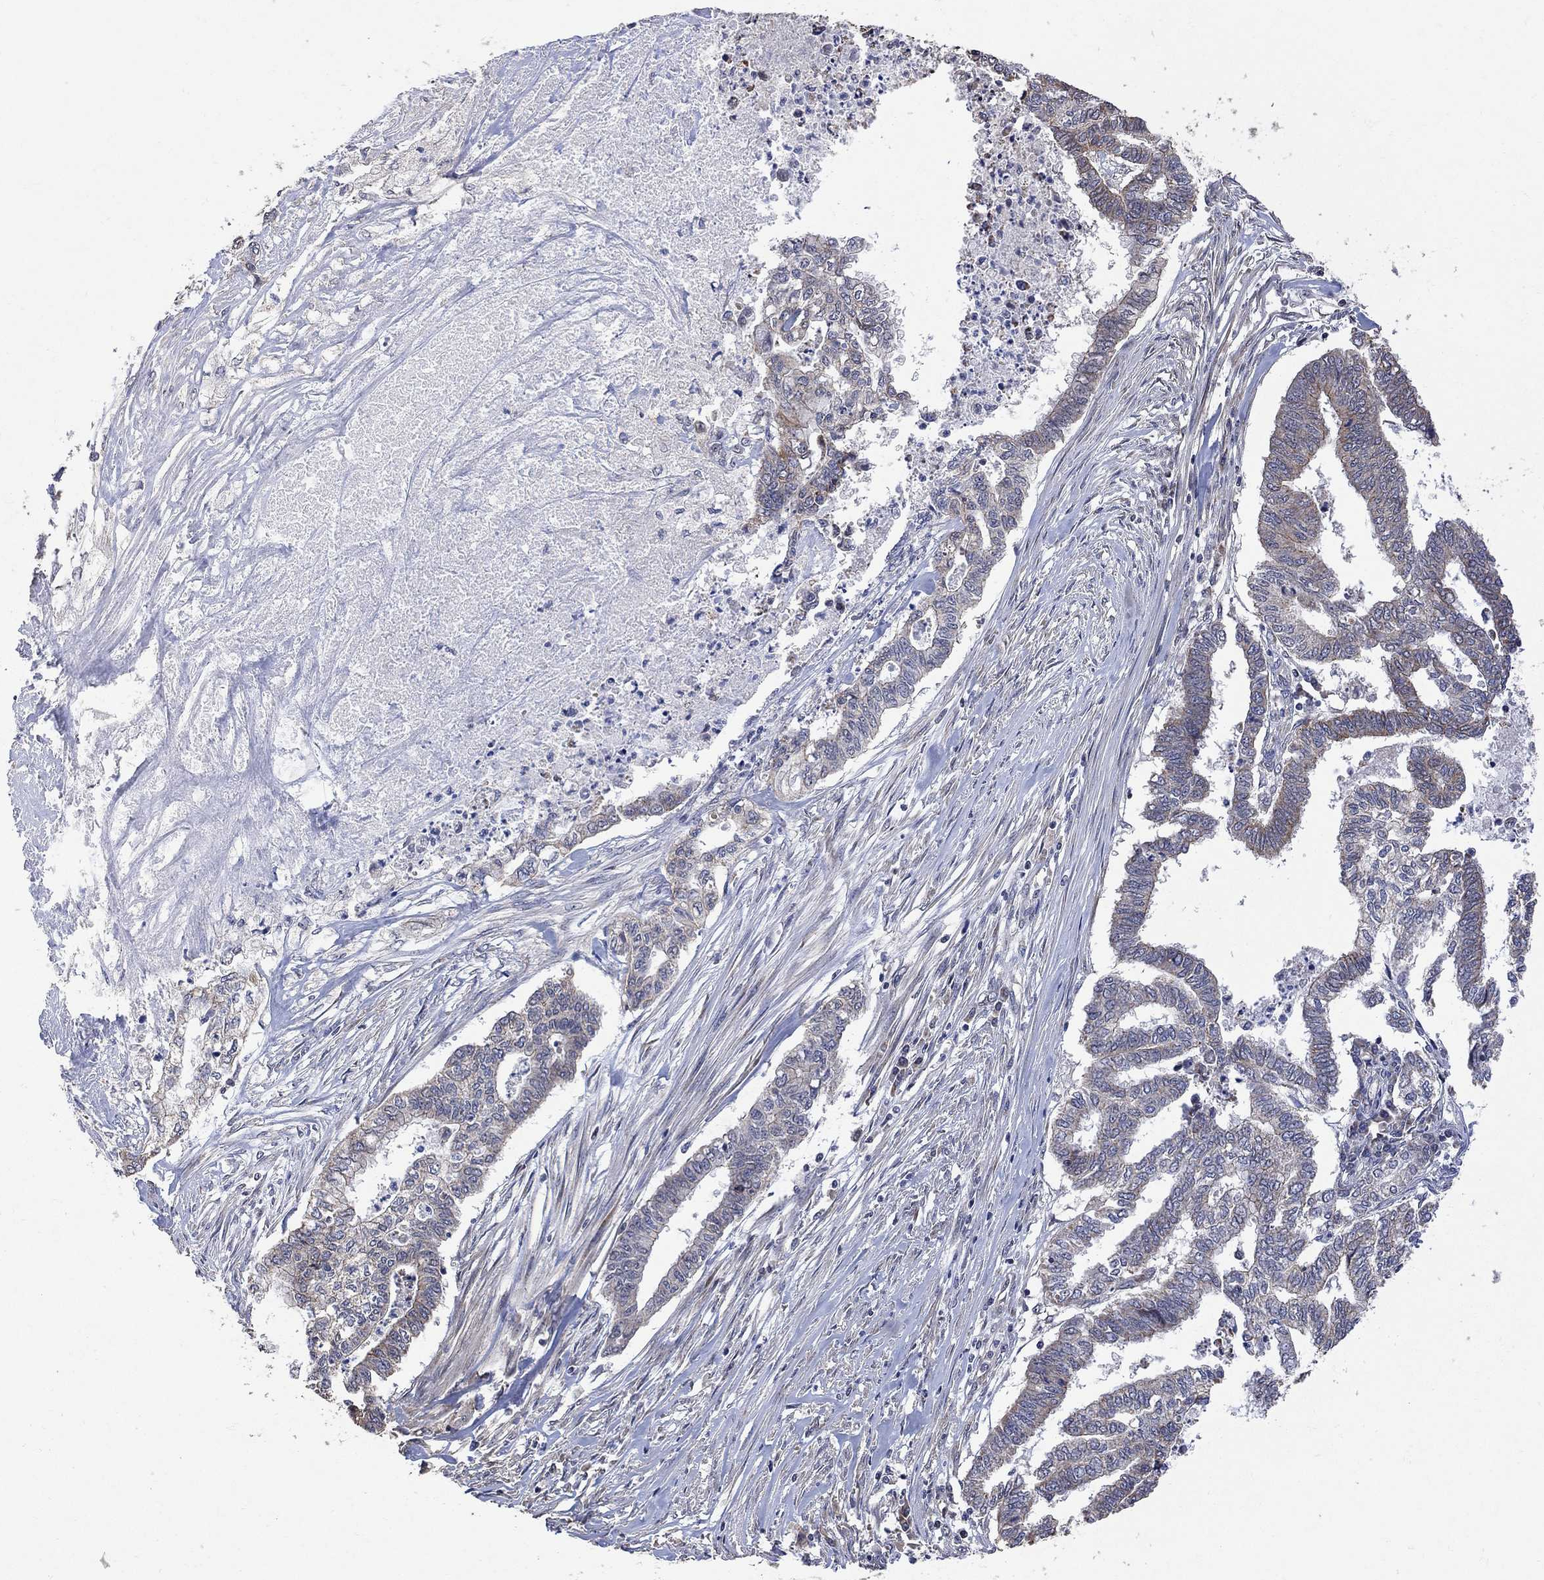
{"staining": {"intensity": "negative", "quantity": "none", "location": "none"}, "tissue": "endometrial cancer", "cell_type": "Tumor cells", "image_type": "cancer", "snomed": [{"axis": "morphology", "description": "Adenocarcinoma, NOS"}, {"axis": "topography", "description": "Endometrium"}], "caption": "This is a image of immunohistochemistry staining of adenocarcinoma (endometrial), which shows no expression in tumor cells.", "gene": "ANKRA2", "patient": {"sex": "female", "age": 79}}